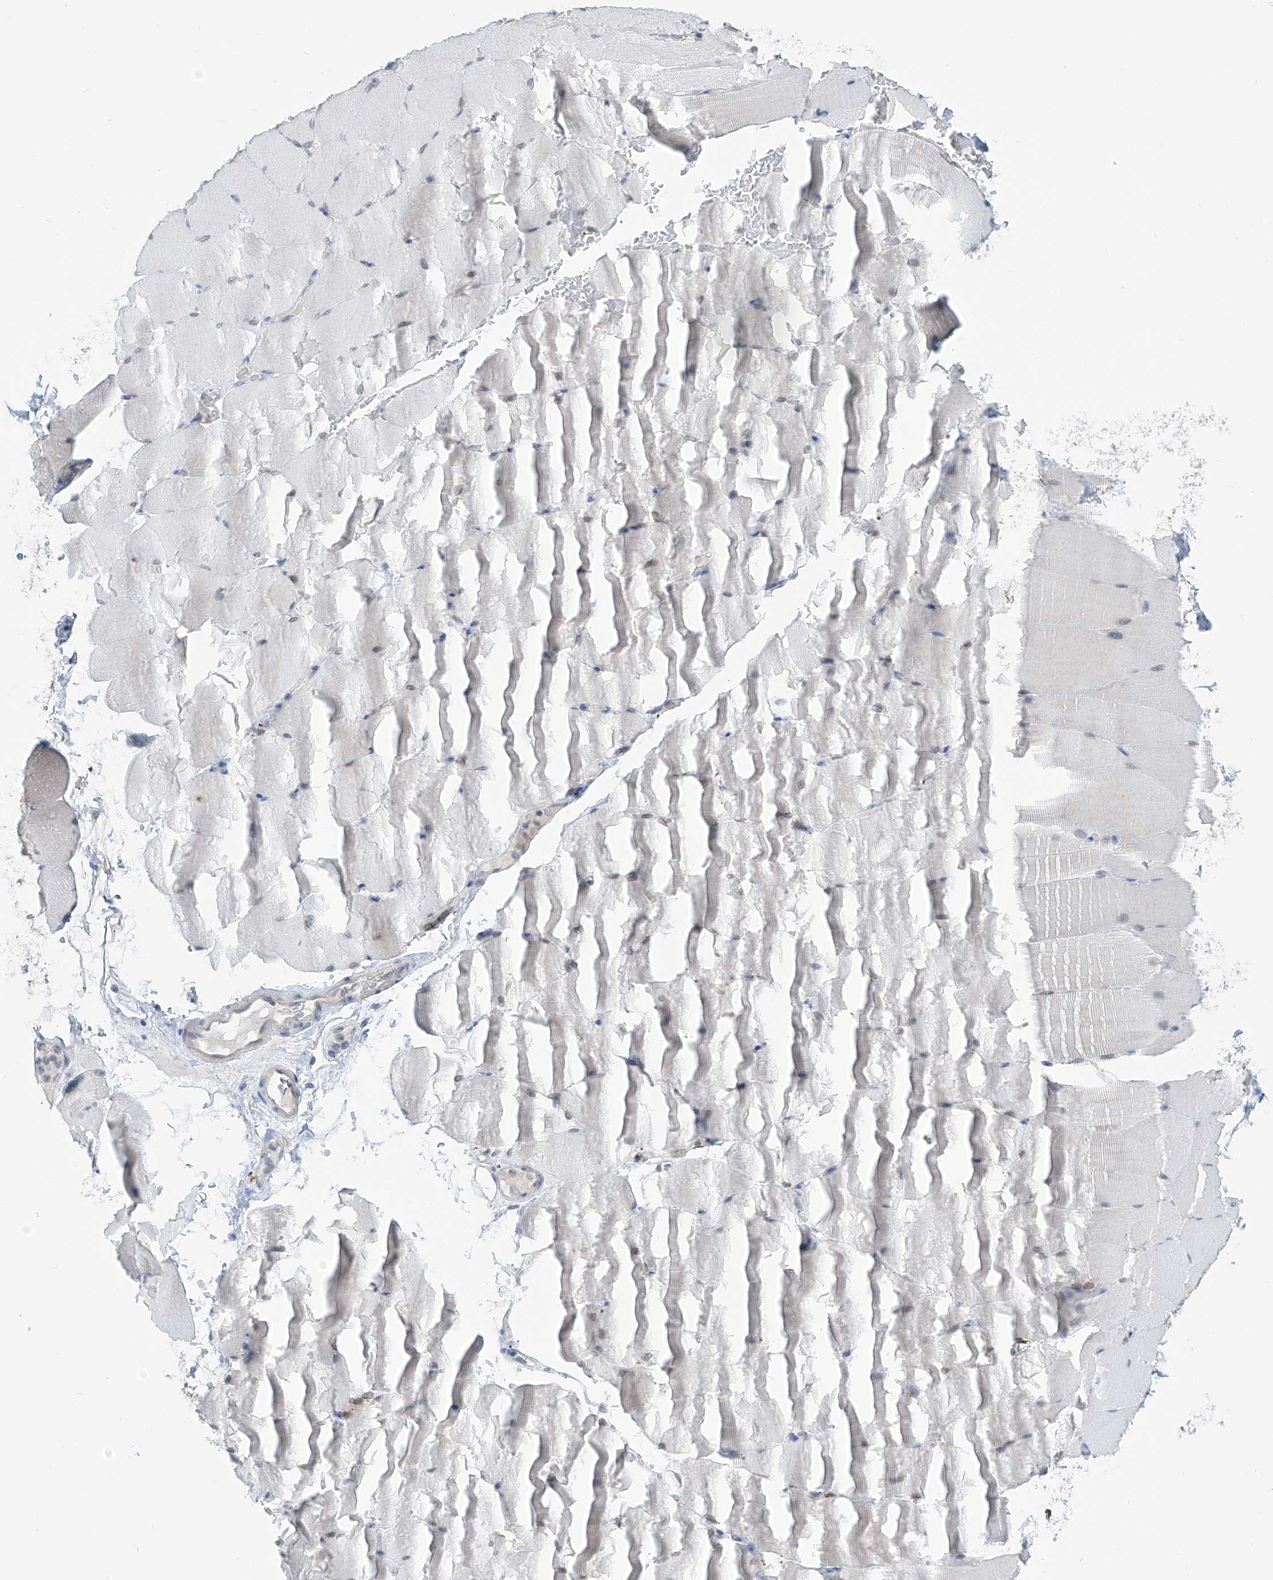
{"staining": {"intensity": "negative", "quantity": "none", "location": "none"}, "tissue": "skeletal muscle", "cell_type": "Myocytes", "image_type": "normal", "snomed": [{"axis": "morphology", "description": "Normal tissue, NOS"}, {"axis": "topography", "description": "Skeletal muscle"}, {"axis": "topography", "description": "Parathyroid gland"}], "caption": "Photomicrograph shows no protein positivity in myocytes of unremarkable skeletal muscle. The staining was performed using DAB to visualize the protein expression in brown, while the nuclei were stained in blue with hematoxylin (Magnification: 20x).", "gene": "KRTAP25", "patient": {"sex": "female", "age": 37}}